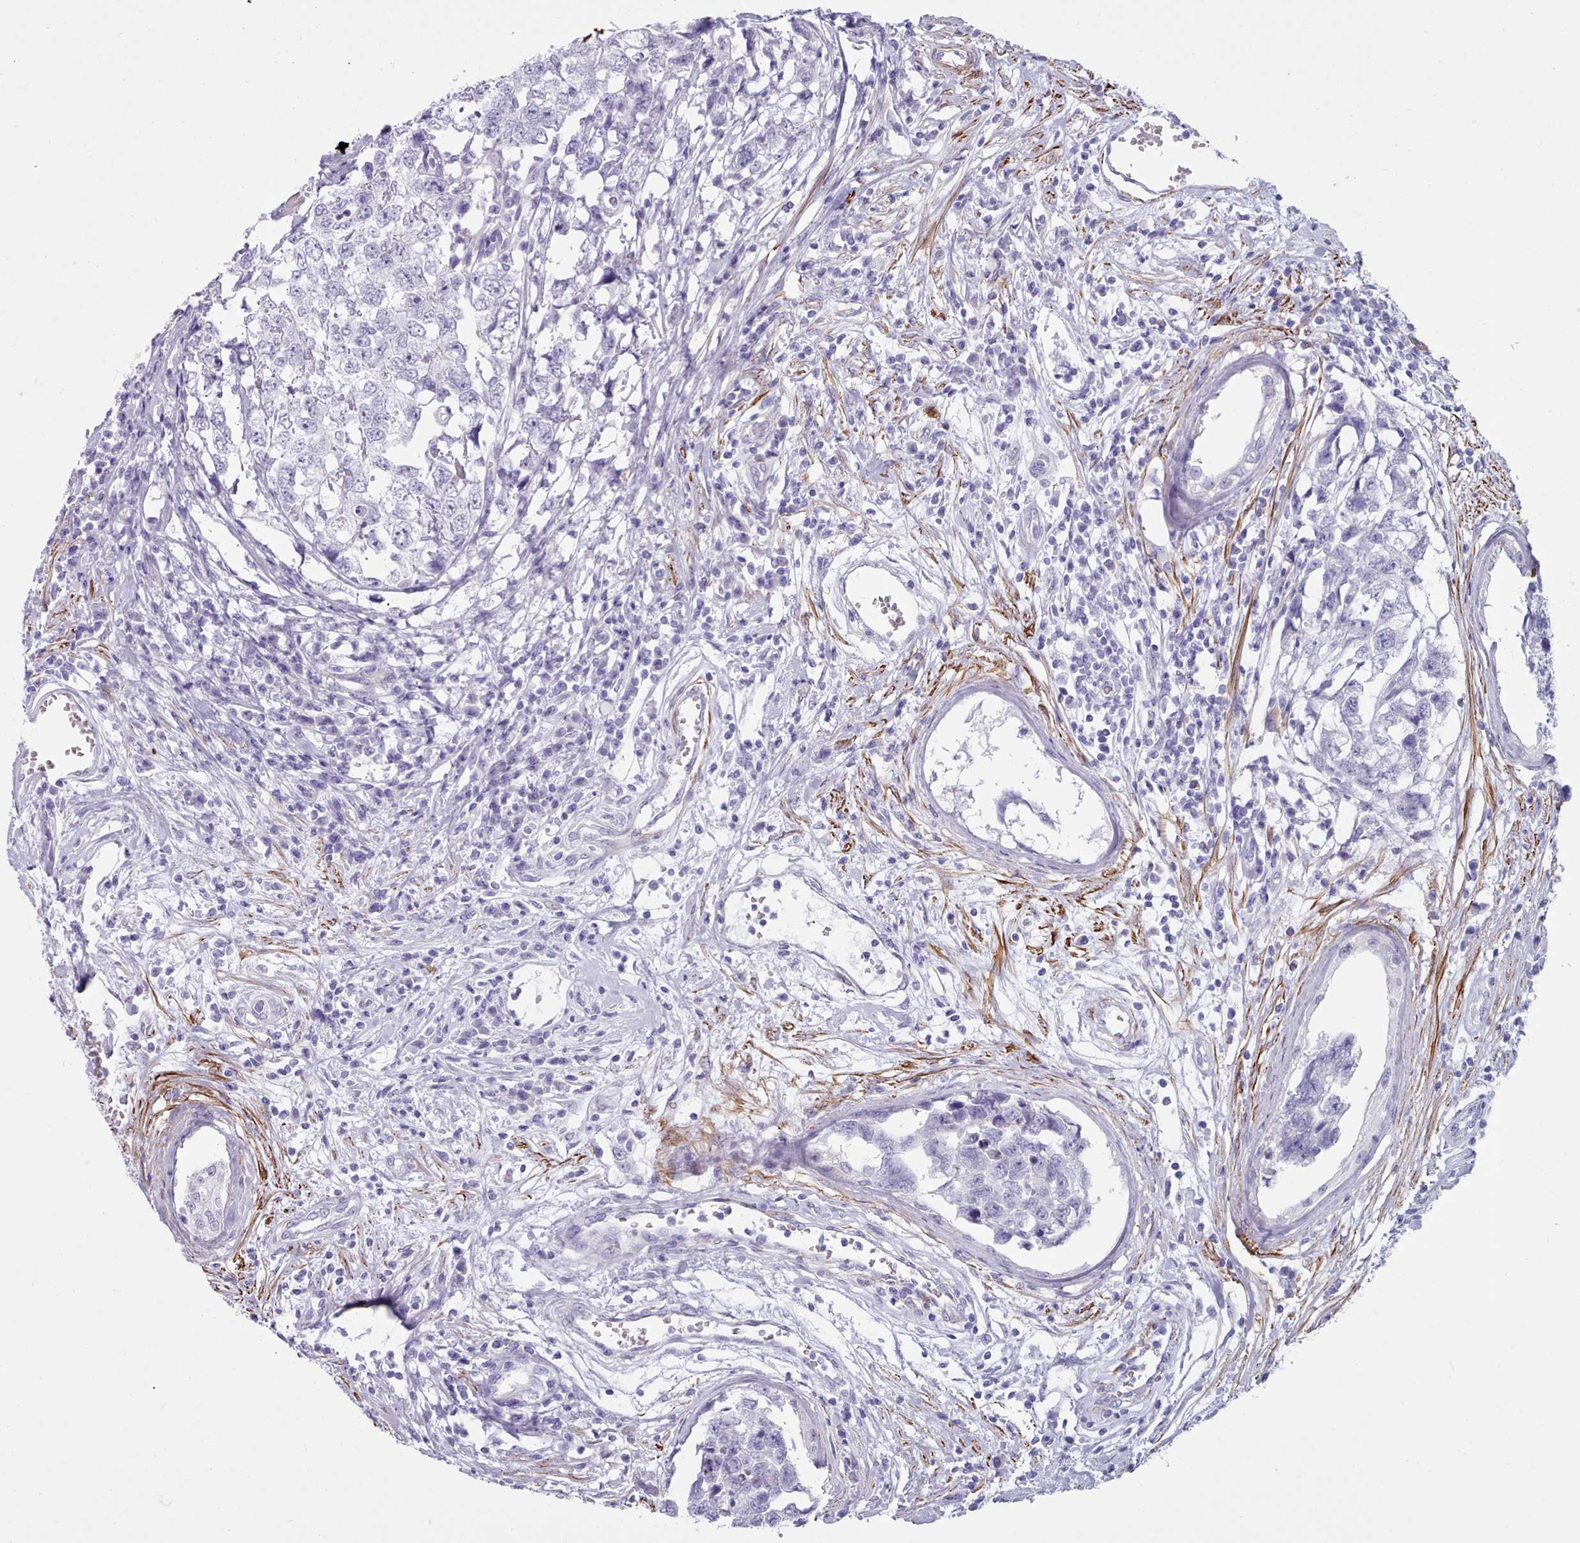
{"staining": {"intensity": "negative", "quantity": "none", "location": "none"}, "tissue": "testis cancer", "cell_type": "Tumor cells", "image_type": "cancer", "snomed": [{"axis": "morphology", "description": "Carcinoma, Embryonal, NOS"}, {"axis": "topography", "description": "Testis"}], "caption": "Immunohistochemistry (IHC) of testis cancer demonstrates no expression in tumor cells.", "gene": "FPGS", "patient": {"sex": "male", "age": 22}}